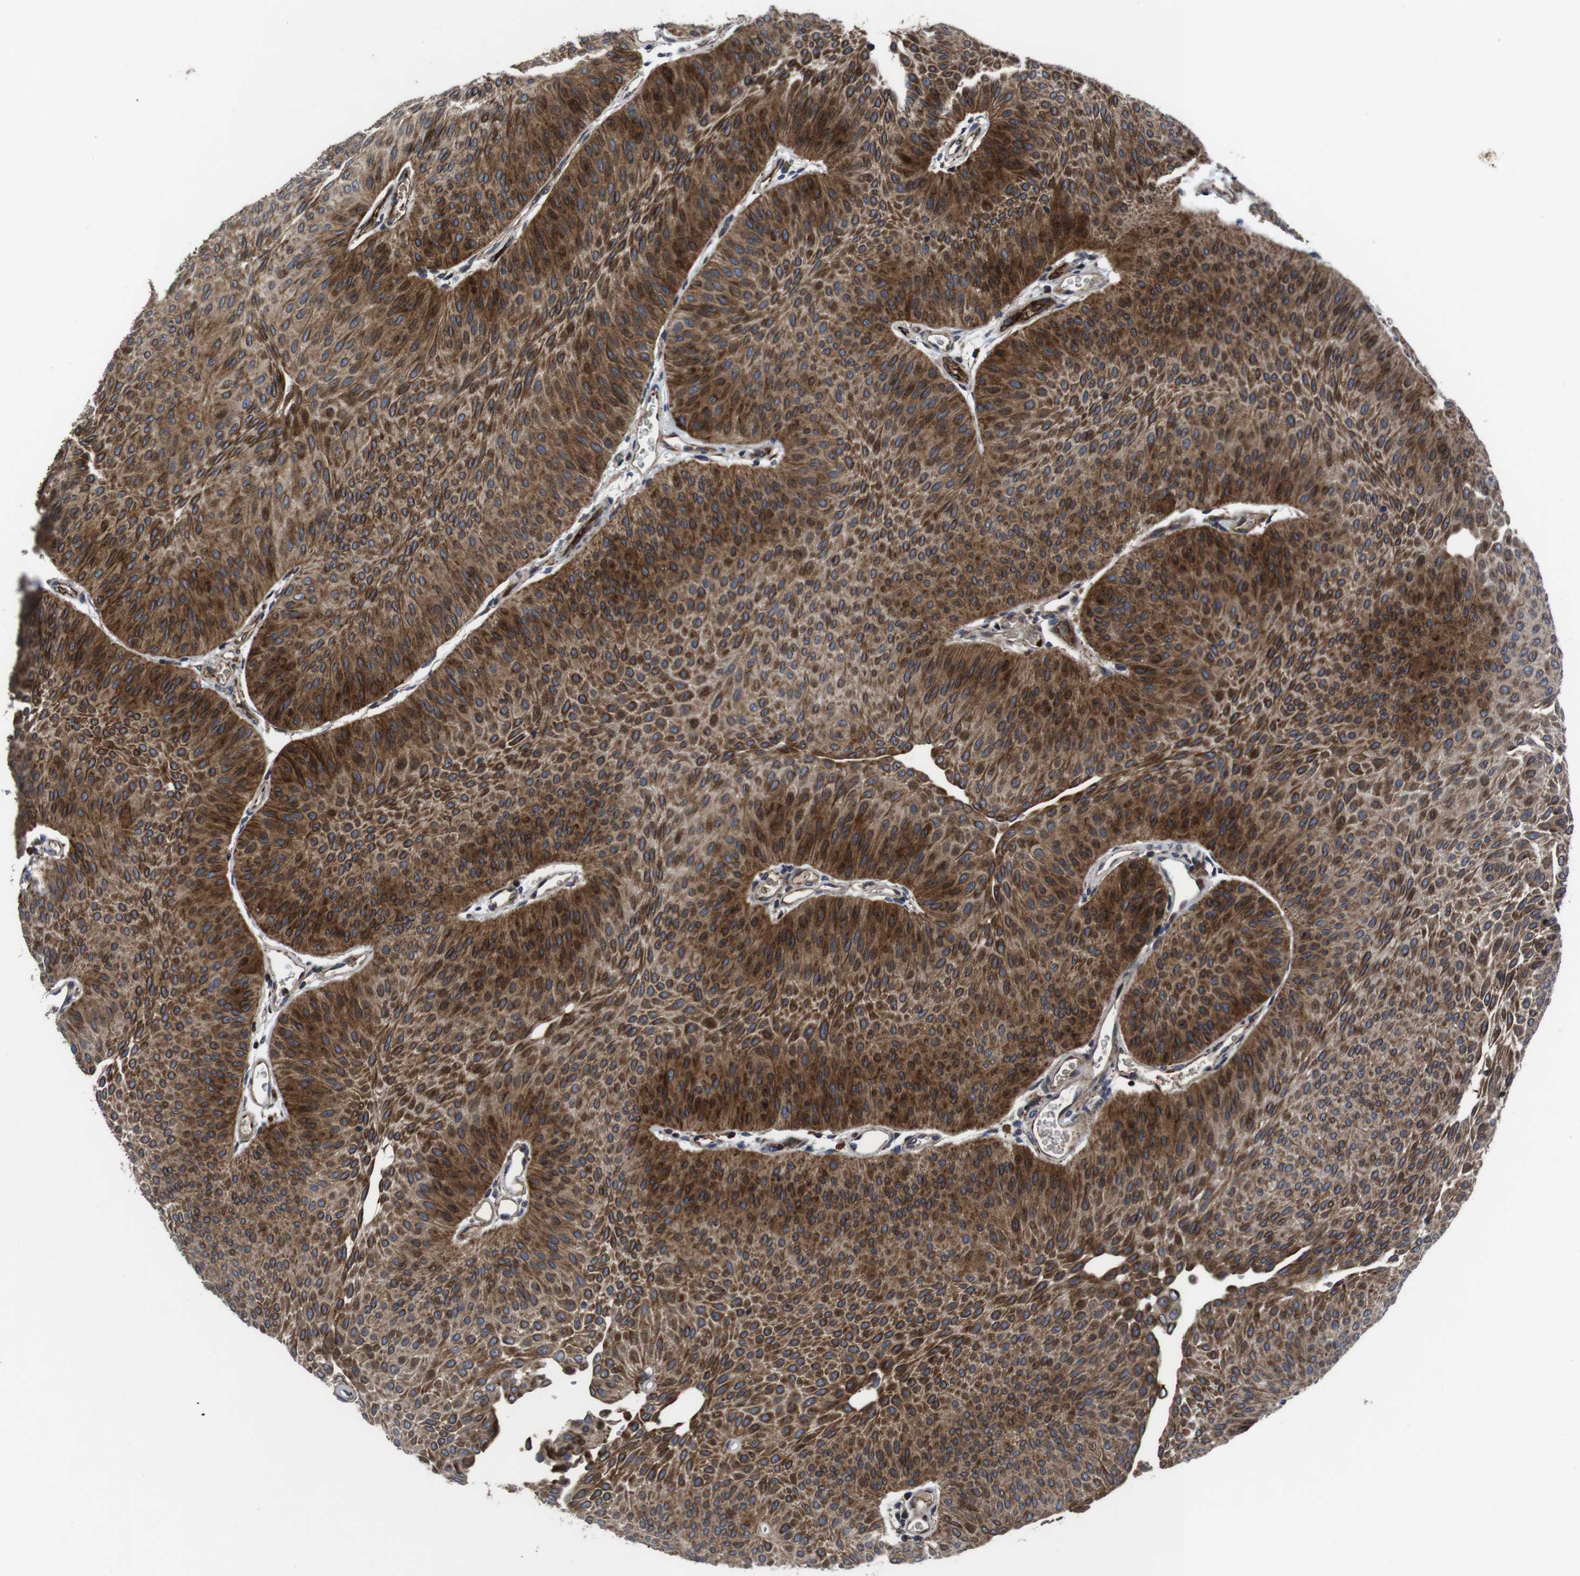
{"staining": {"intensity": "strong", "quantity": ">75%", "location": "cytoplasmic/membranous"}, "tissue": "urothelial cancer", "cell_type": "Tumor cells", "image_type": "cancer", "snomed": [{"axis": "morphology", "description": "Urothelial carcinoma, Low grade"}, {"axis": "topography", "description": "Urinary bladder"}], "caption": "The photomicrograph exhibits a brown stain indicating the presence of a protein in the cytoplasmic/membranous of tumor cells in low-grade urothelial carcinoma.", "gene": "SMYD3", "patient": {"sex": "female", "age": 60}}